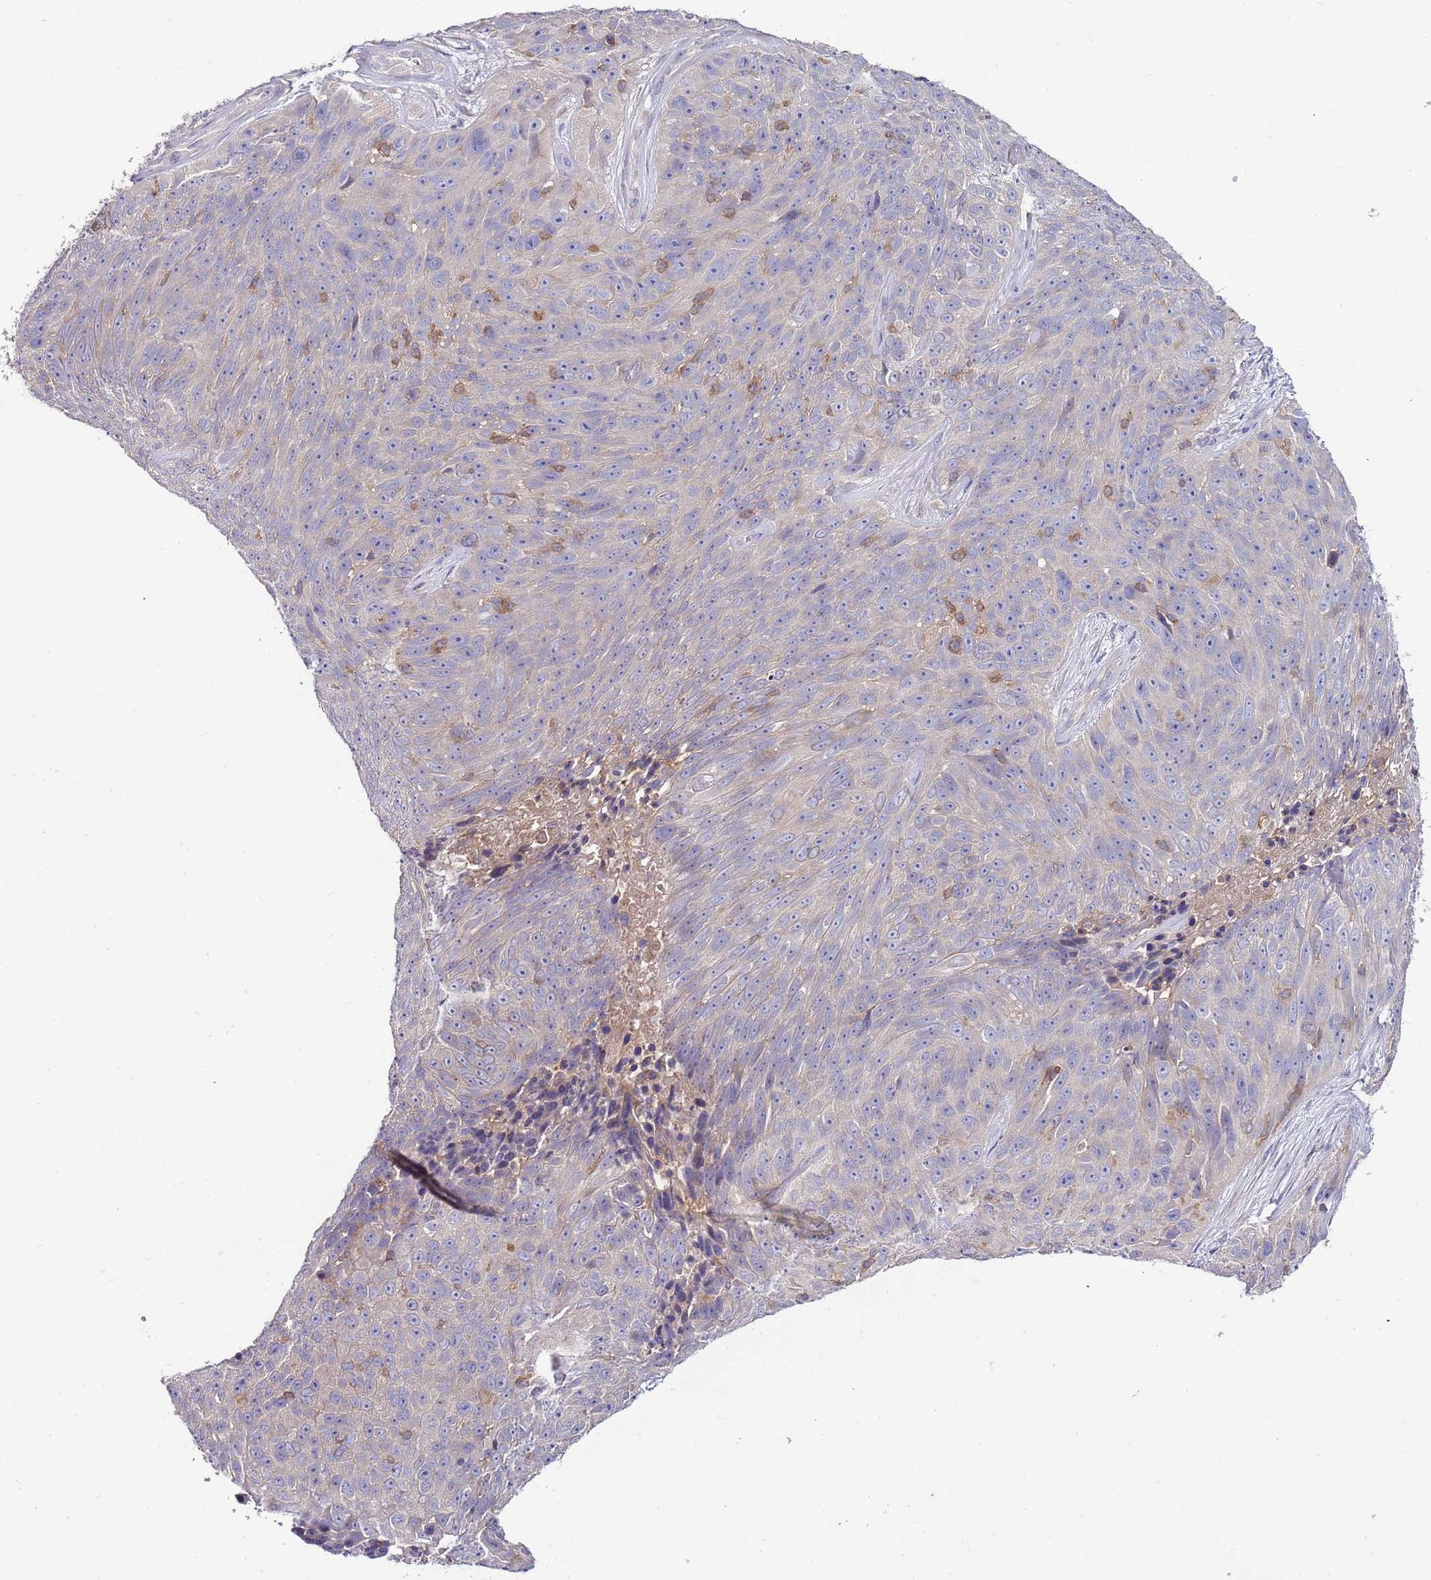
{"staining": {"intensity": "negative", "quantity": "none", "location": "none"}, "tissue": "skin cancer", "cell_type": "Tumor cells", "image_type": "cancer", "snomed": [{"axis": "morphology", "description": "Squamous cell carcinoma, NOS"}, {"axis": "topography", "description": "Skin"}], "caption": "Immunohistochemistry of skin cancer shows no staining in tumor cells.", "gene": "IGIP", "patient": {"sex": "female", "age": 87}}